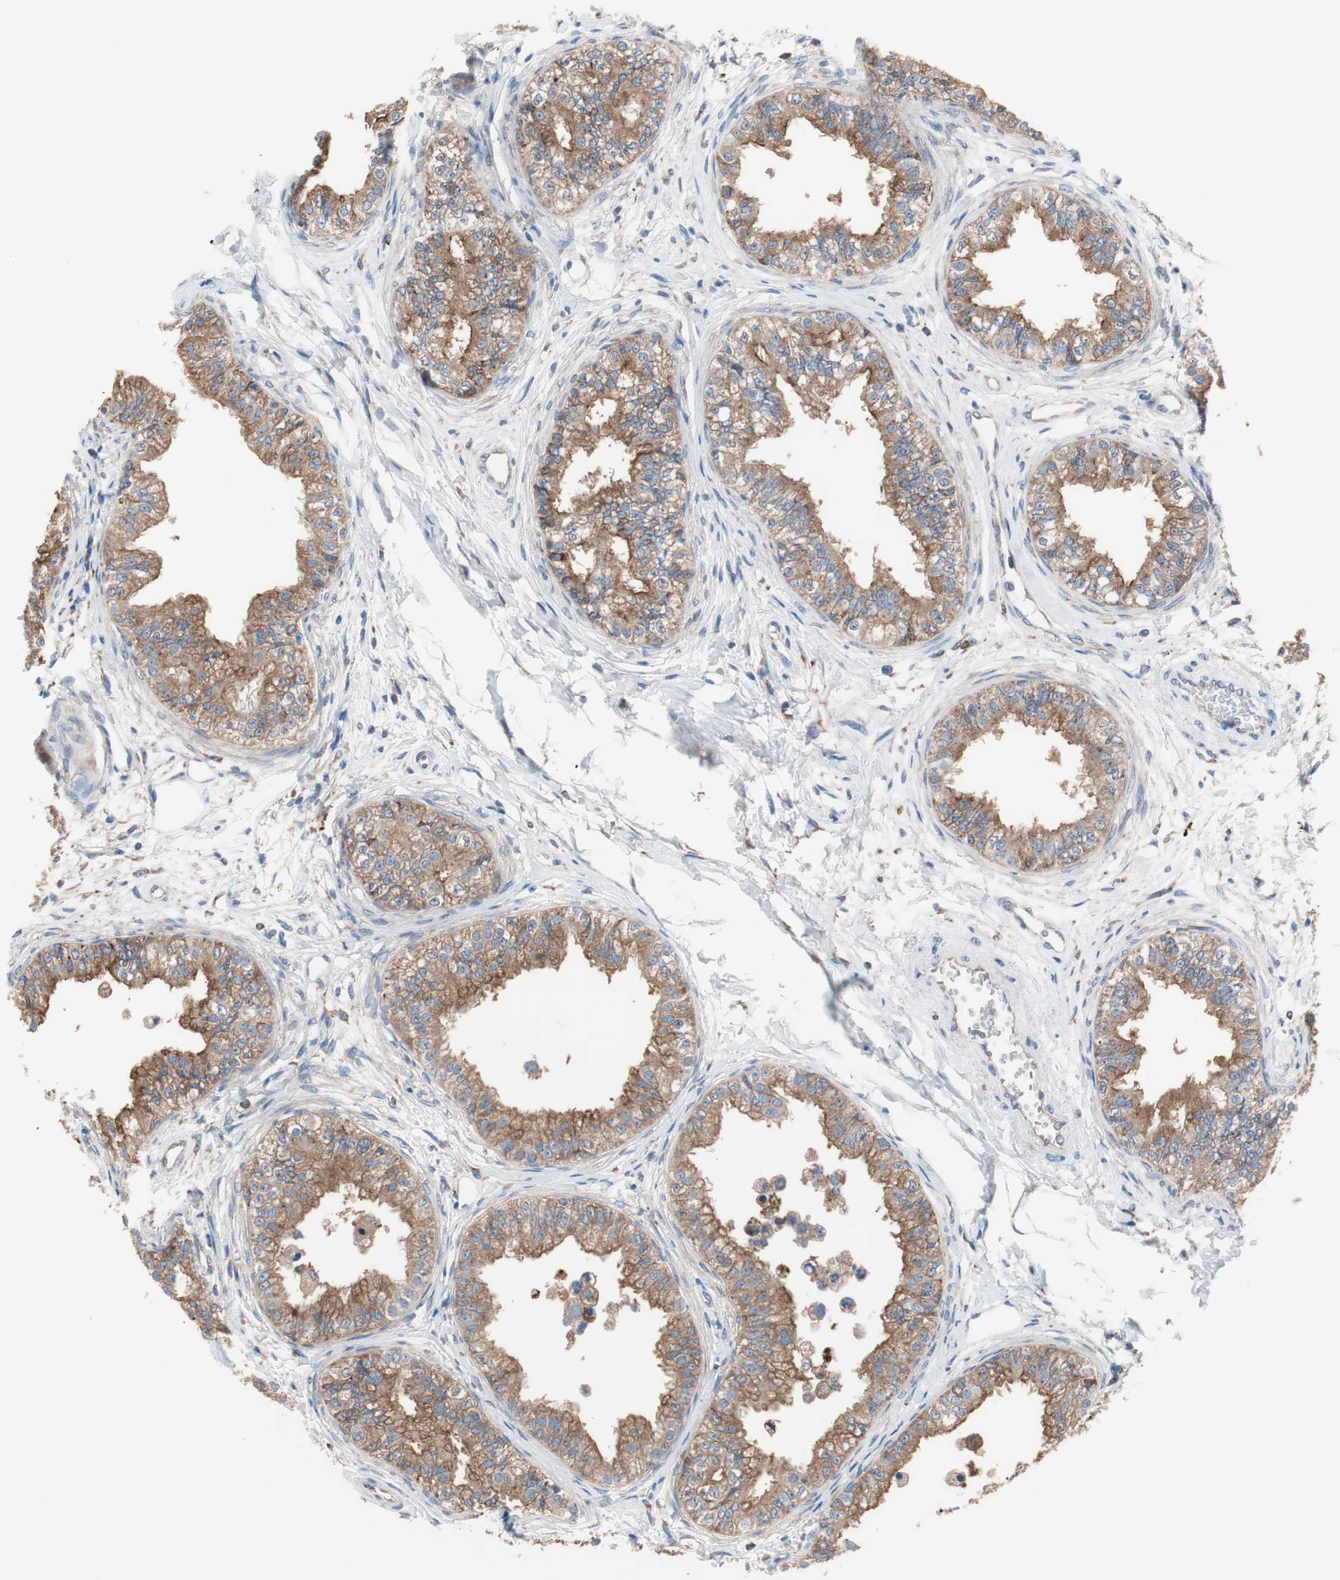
{"staining": {"intensity": "strong", "quantity": ">75%", "location": "cytoplasmic/membranous"}, "tissue": "epididymis", "cell_type": "Glandular cells", "image_type": "normal", "snomed": [{"axis": "morphology", "description": "Normal tissue, NOS"}, {"axis": "morphology", "description": "Adenocarcinoma, metastatic, NOS"}, {"axis": "topography", "description": "Testis"}, {"axis": "topography", "description": "Epididymis"}], "caption": "Brown immunohistochemical staining in normal epididymis demonstrates strong cytoplasmic/membranous staining in approximately >75% of glandular cells.", "gene": "SLC27A4", "patient": {"sex": "male", "age": 26}}